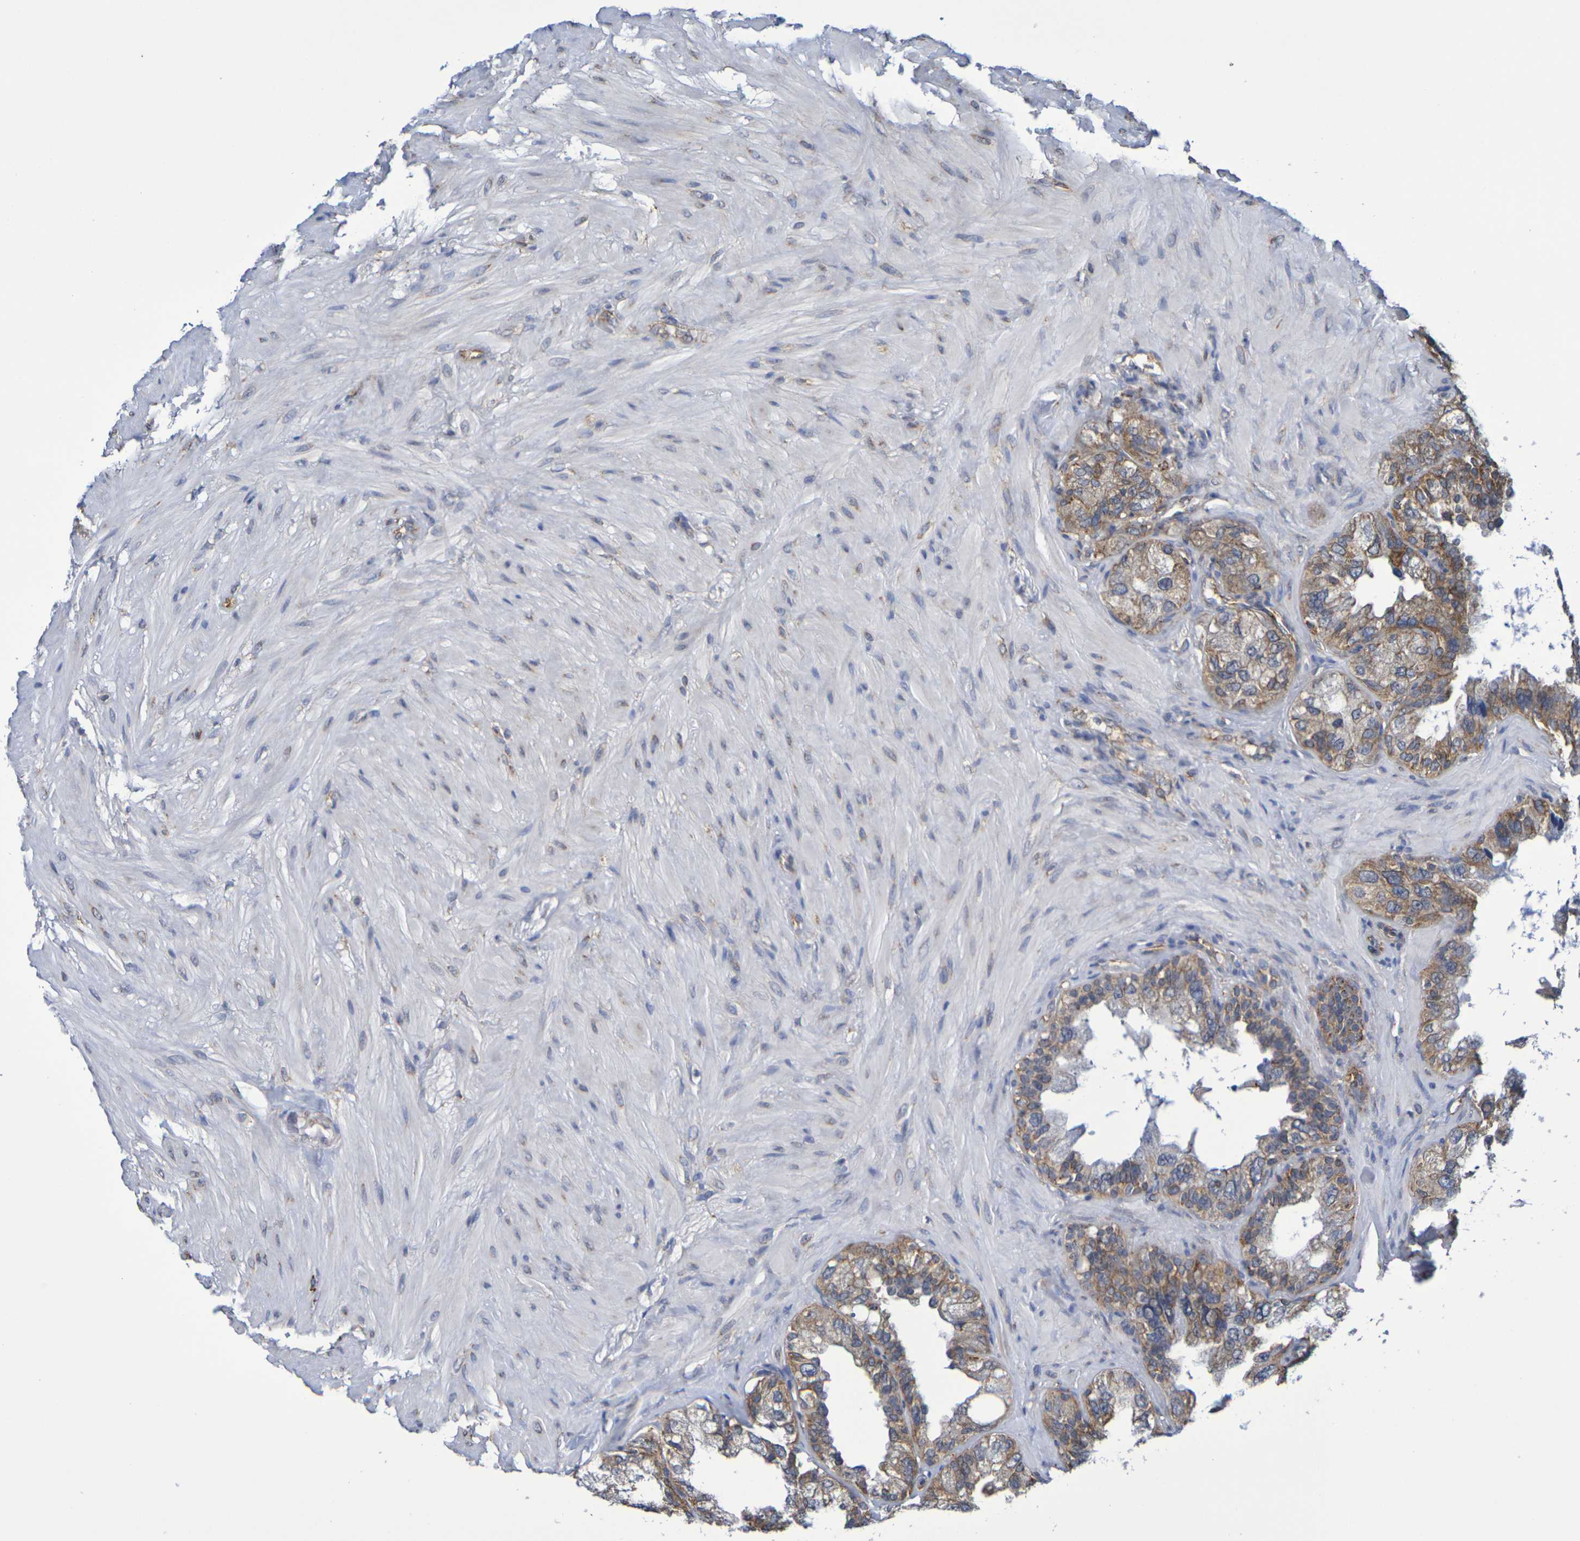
{"staining": {"intensity": "moderate", "quantity": ">75%", "location": "cytoplasmic/membranous"}, "tissue": "seminal vesicle", "cell_type": "Glandular cells", "image_type": "normal", "snomed": [{"axis": "morphology", "description": "Normal tissue, NOS"}, {"axis": "topography", "description": "Seminal veicle"}], "caption": "Seminal vesicle stained with a brown dye displays moderate cytoplasmic/membranous positive staining in about >75% of glandular cells.", "gene": "CHRNB1", "patient": {"sex": "male", "age": 68}}